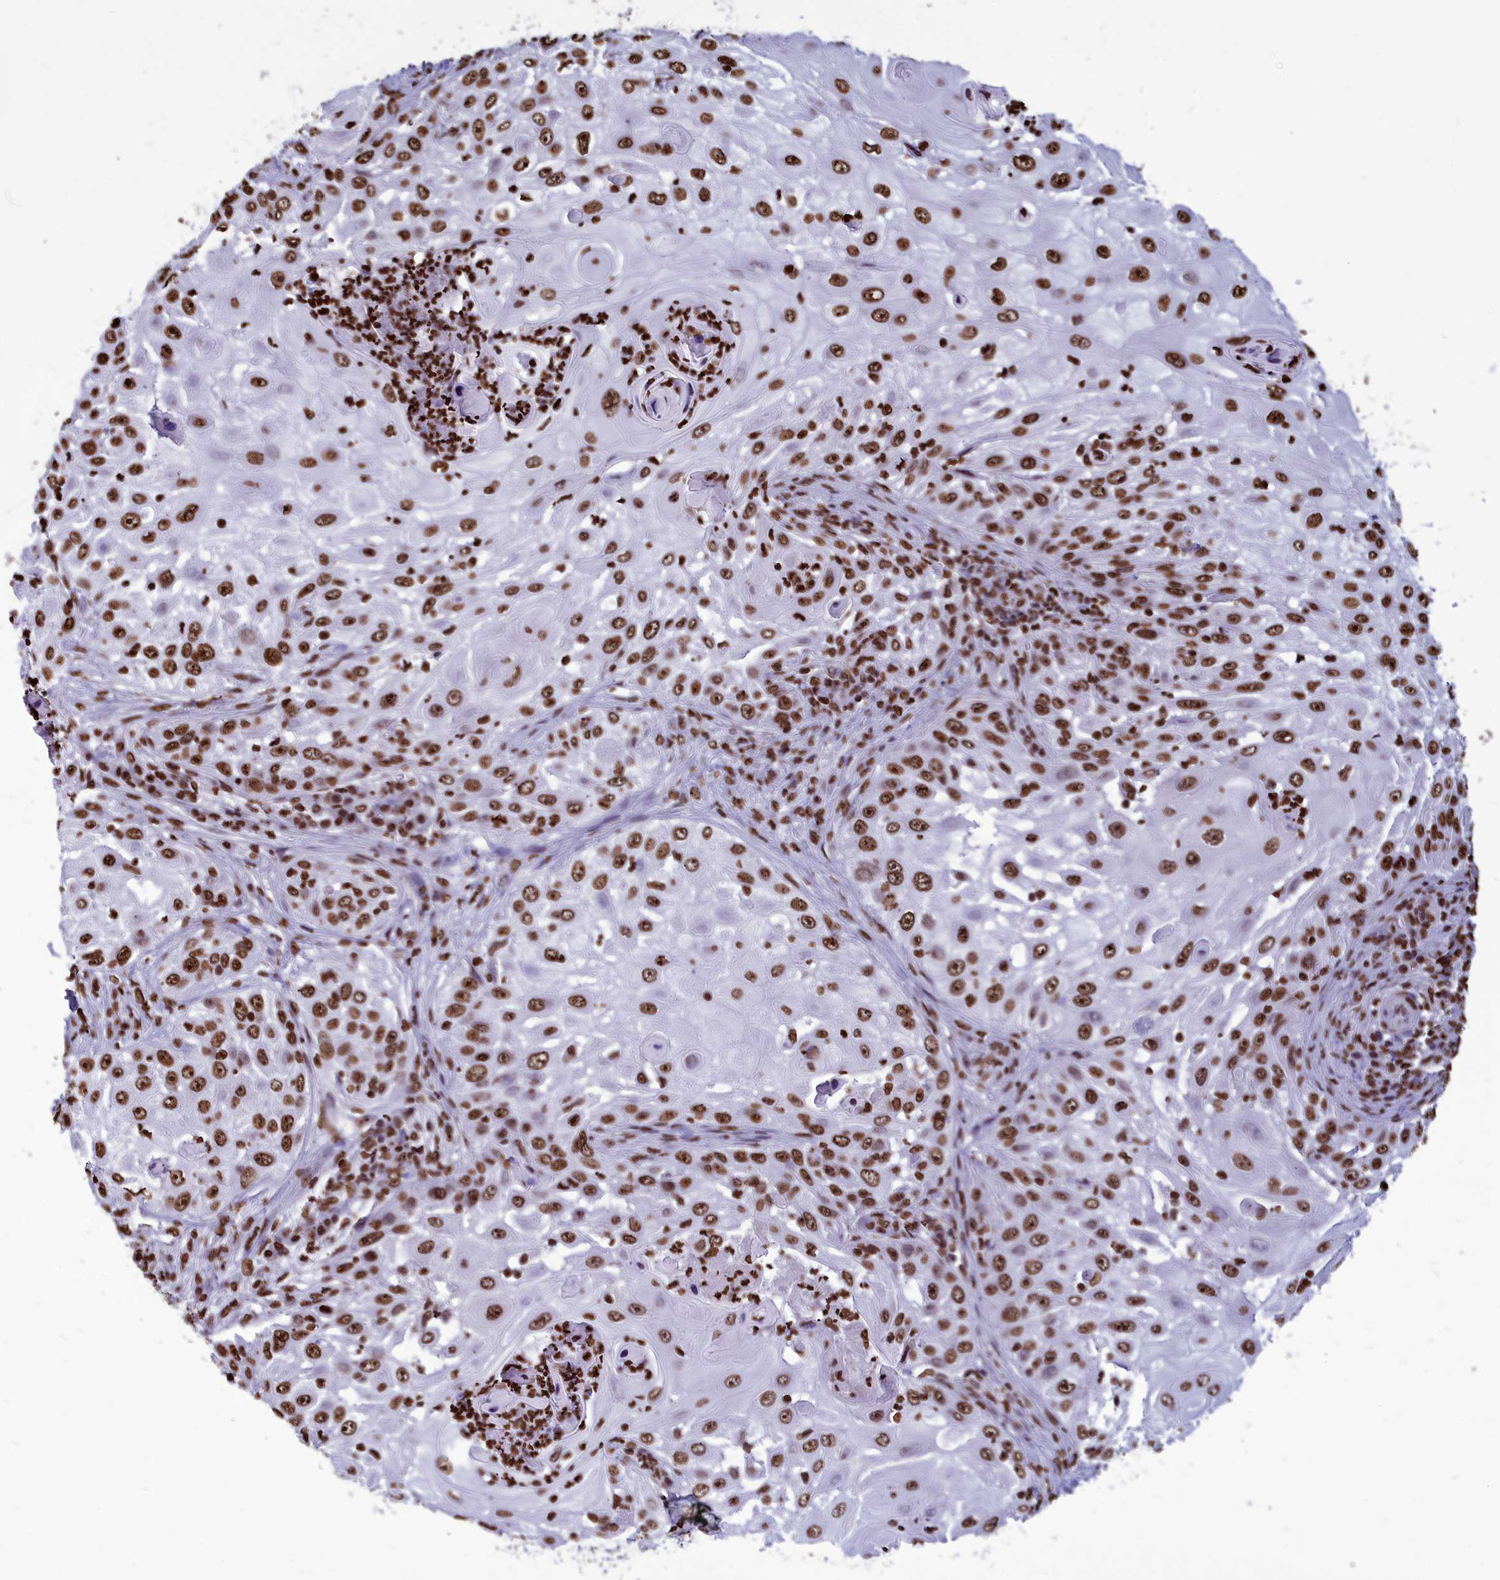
{"staining": {"intensity": "moderate", "quantity": ">75%", "location": "nuclear"}, "tissue": "skin cancer", "cell_type": "Tumor cells", "image_type": "cancer", "snomed": [{"axis": "morphology", "description": "Squamous cell carcinoma, NOS"}, {"axis": "topography", "description": "Skin"}], "caption": "DAB (3,3'-diaminobenzidine) immunohistochemical staining of human squamous cell carcinoma (skin) displays moderate nuclear protein positivity in approximately >75% of tumor cells.", "gene": "AKAP17A", "patient": {"sex": "female", "age": 44}}